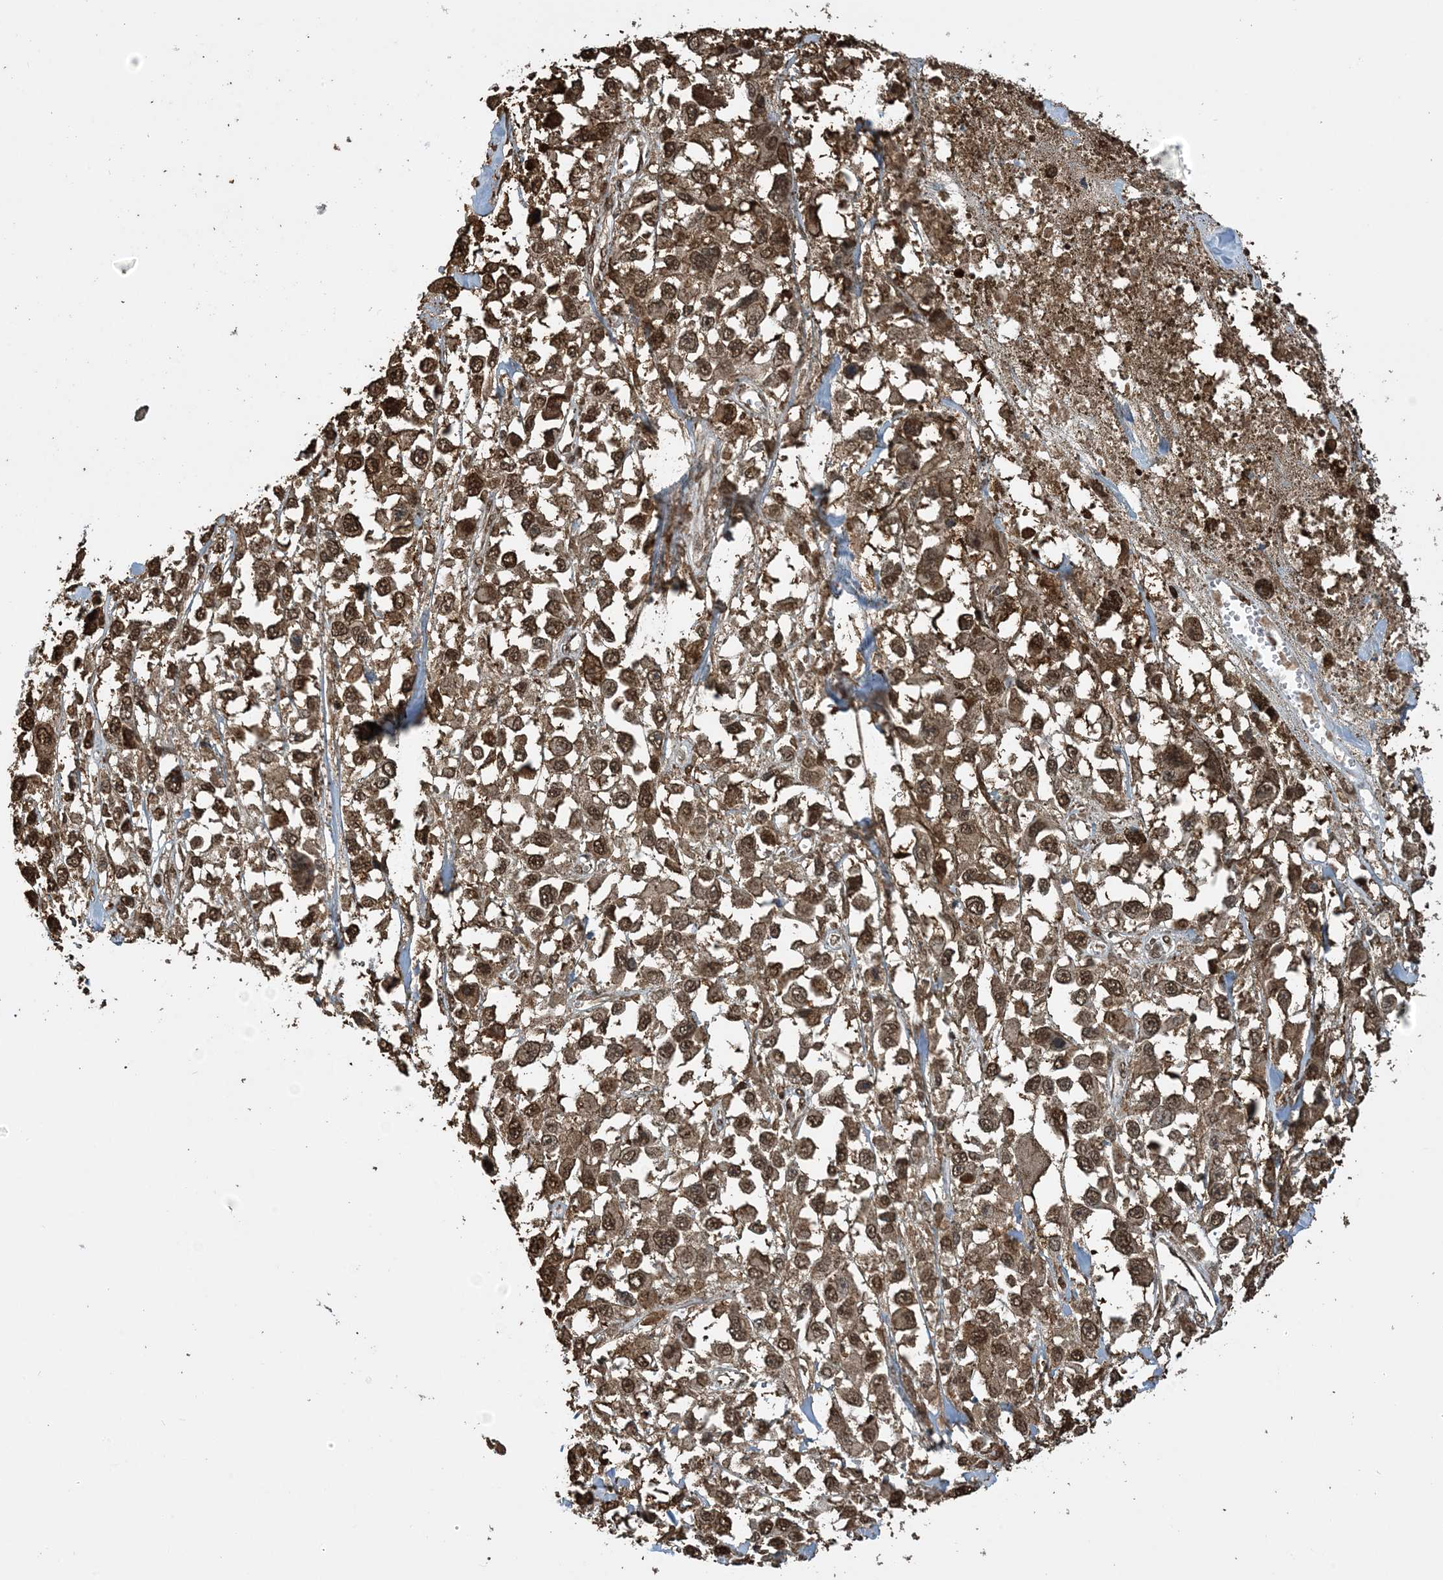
{"staining": {"intensity": "strong", "quantity": ">75%", "location": "cytoplasmic/membranous,nuclear"}, "tissue": "melanoma", "cell_type": "Tumor cells", "image_type": "cancer", "snomed": [{"axis": "morphology", "description": "Malignant melanoma, Metastatic site"}, {"axis": "topography", "description": "Lymph node"}], "caption": "Malignant melanoma (metastatic site) stained with IHC exhibits strong cytoplasmic/membranous and nuclear expression in about >75% of tumor cells. (DAB = brown stain, brightfield microscopy at high magnification).", "gene": "HSPA1A", "patient": {"sex": "male", "age": 59}}